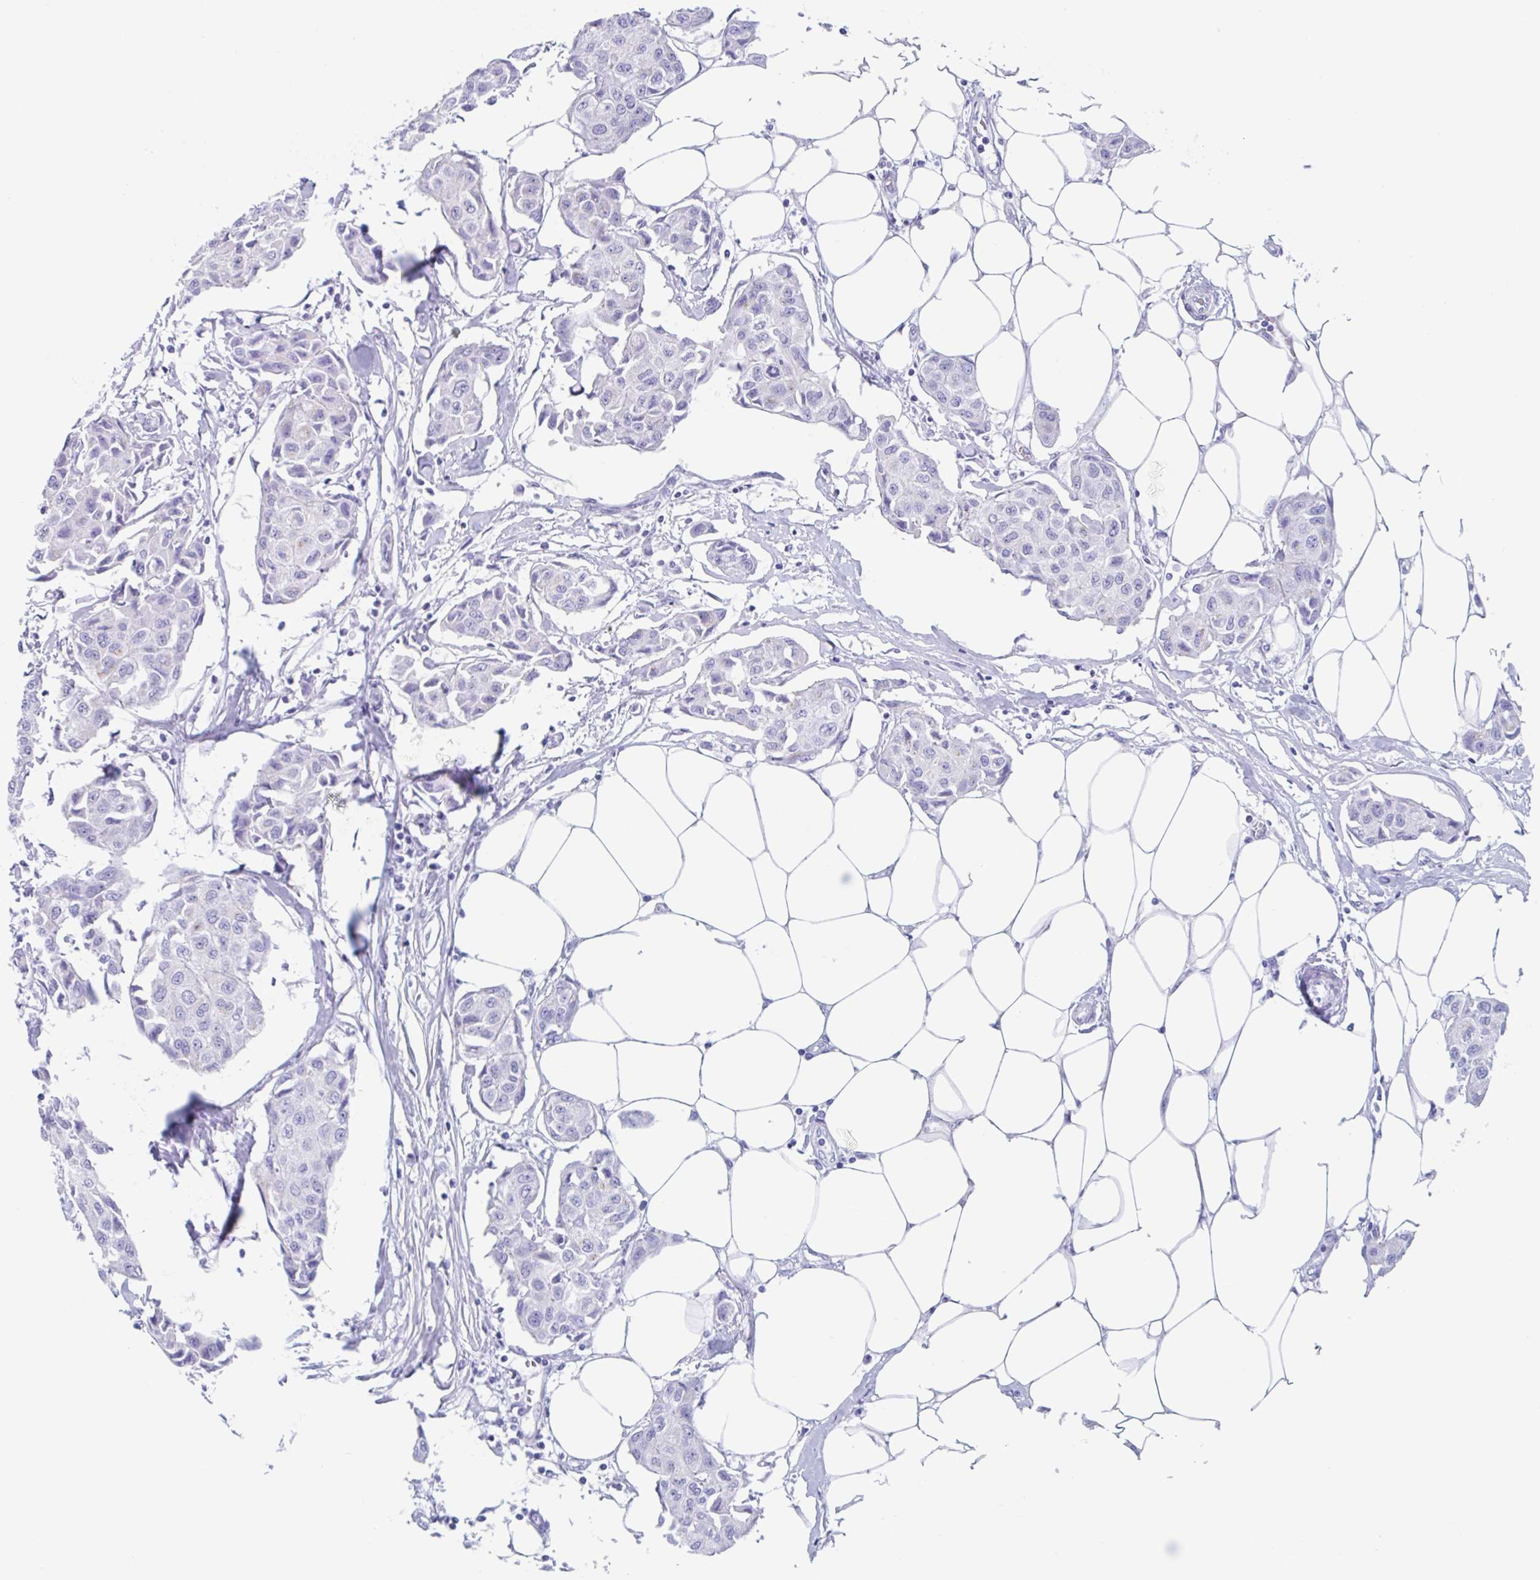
{"staining": {"intensity": "negative", "quantity": "none", "location": "none"}, "tissue": "breast cancer", "cell_type": "Tumor cells", "image_type": "cancer", "snomed": [{"axis": "morphology", "description": "Duct carcinoma"}, {"axis": "topography", "description": "Breast"}, {"axis": "topography", "description": "Lymph node"}], "caption": "The micrograph exhibits no significant staining in tumor cells of breast cancer (intraductal carcinoma). The staining was performed using DAB to visualize the protein expression in brown, while the nuclei were stained in blue with hematoxylin (Magnification: 20x).", "gene": "CPTP", "patient": {"sex": "female", "age": 80}}